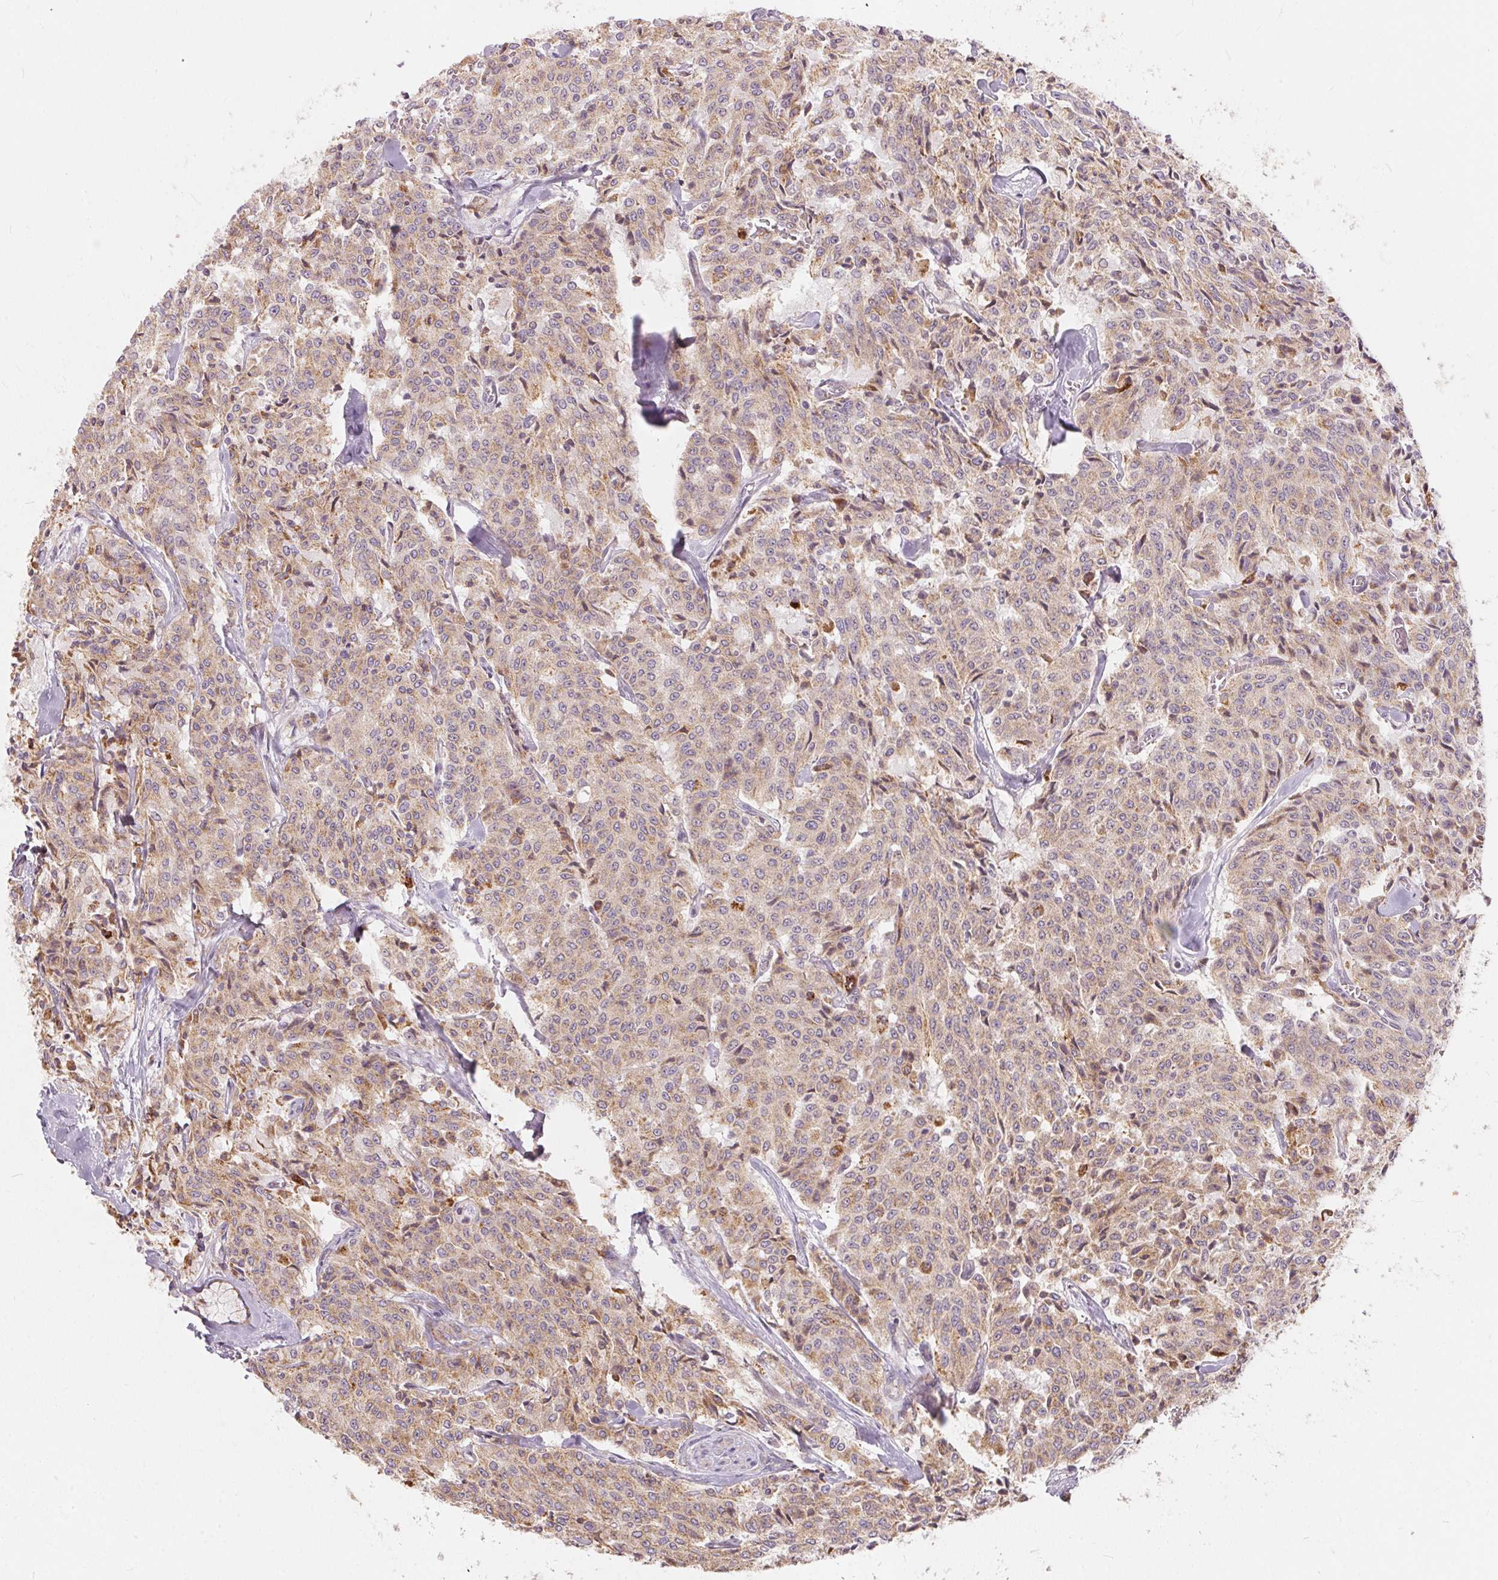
{"staining": {"intensity": "moderate", "quantity": "25%-75%", "location": "cytoplasmic/membranous"}, "tissue": "carcinoid", "cell_type": "Tumor cells", "image_type": "cancer", "snomed": [{"axis": "morphology", "description": "Carcinoid, malignant, NOS"}, {"axis": "topography", "description": "Lung"}], "caption": "The micrograph displays a brown stain indicating the presence of a protein in the cytoplasmic/membranous of tumor cells in carcinoid. The staining was performed using DAB (3,3'-diaminobenzidine) to visualize the protein expression in brown, while the nuclei were stained in blue with hematoxylin (Magnification: 20x).", "gene": "VWA5B2", "patient": {"sex": "male", "age": 71}}